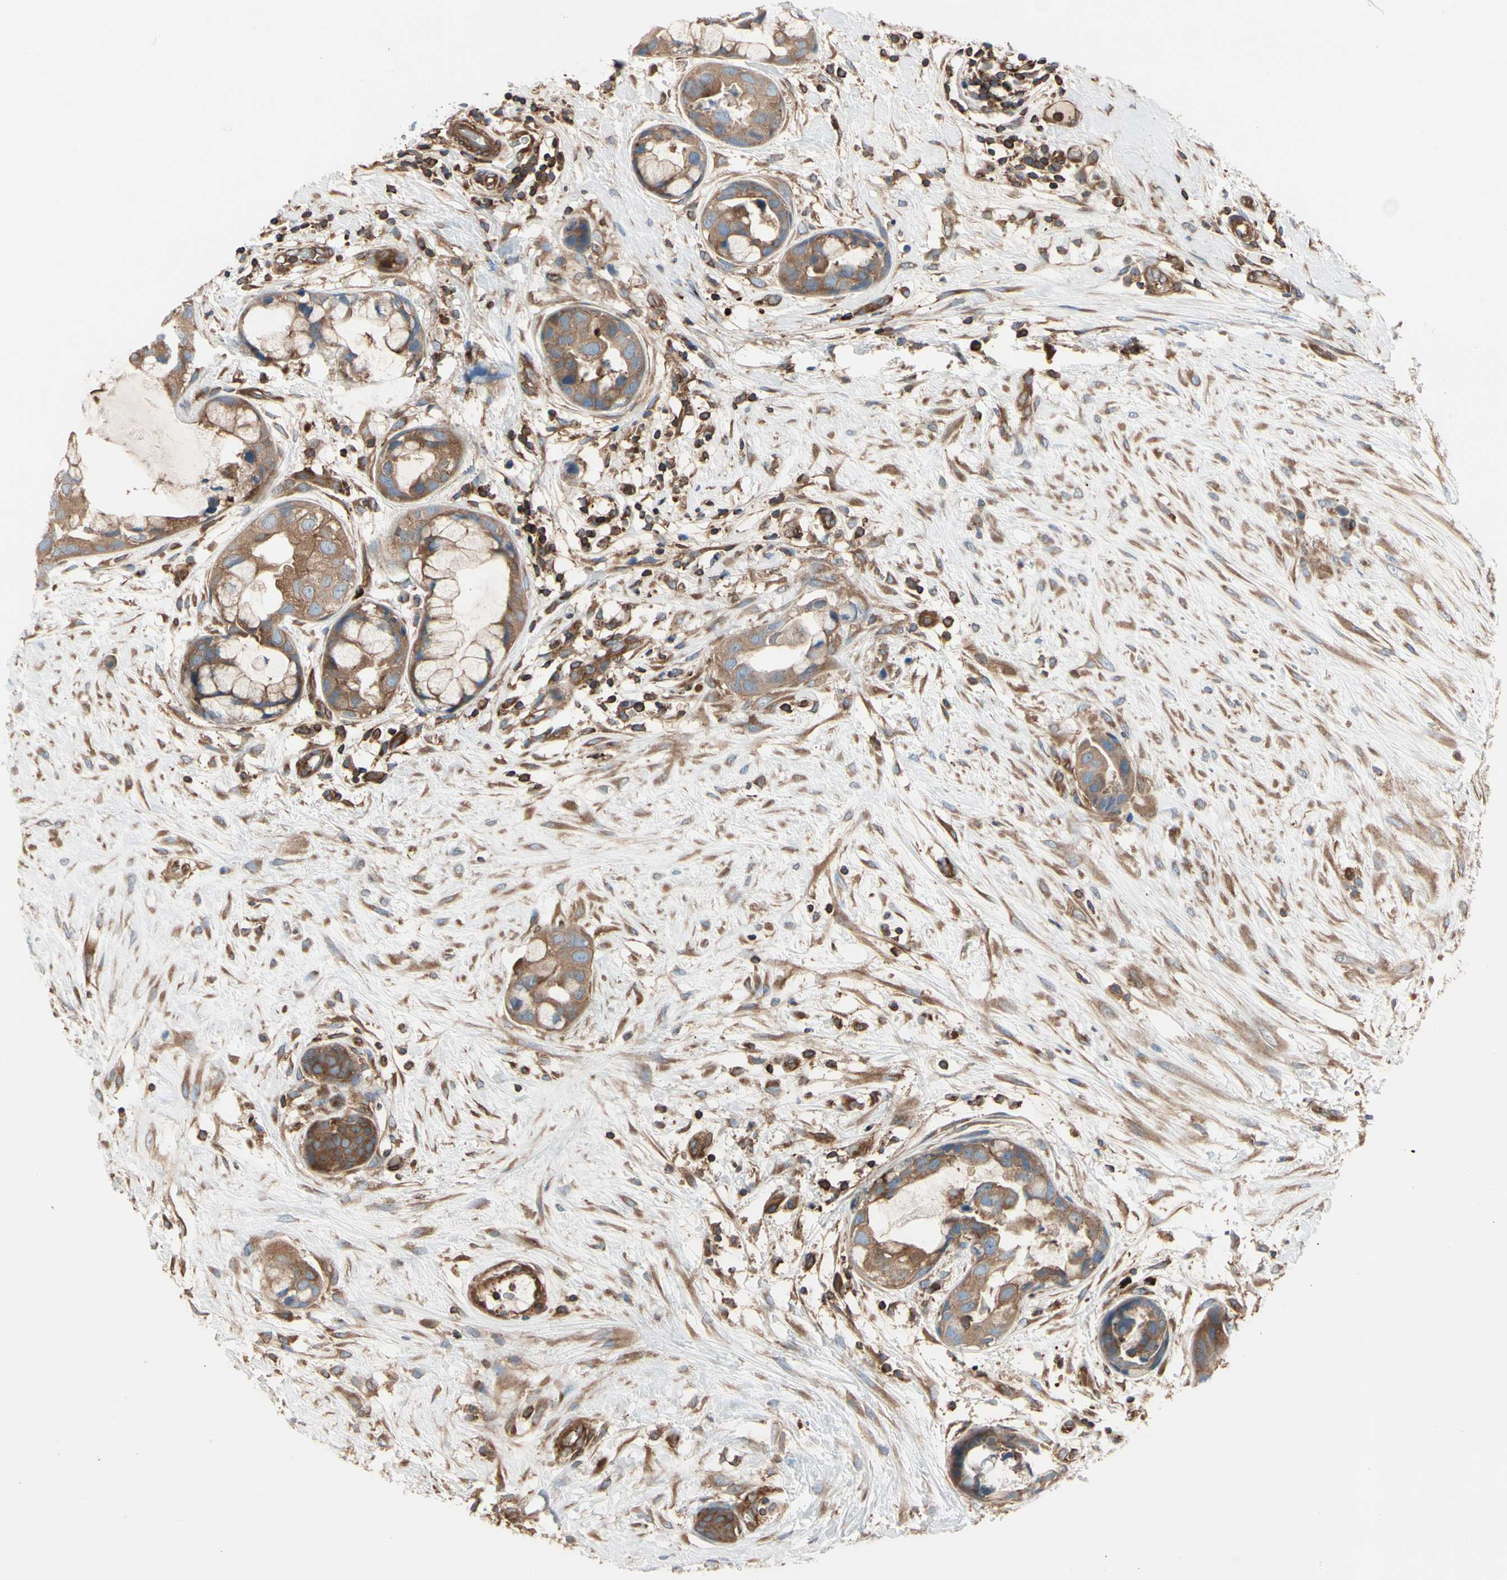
{"staining": {"intensity": "moderate", "quantity": ">75%", "location": "cytoplasmic/membranous"}, "tissue": "breast cancer", "cell_type": "Tumor cells", "image_type": "cancer", "snomed": [{"axis": "morphology", "description": "Duct carcinoma"}, {"axis": "topography", "description": "Breast"}], "caption": "Intraductal carcinoma (breast) tissue shows moderate cytoplasmic/membranous staining in about >75% of tumor cells (brown staining indicates protein expression, while blue staining denotes nuclei).", "gene": "ROCK1", "patient": {"sex": "female", "age": 40}}